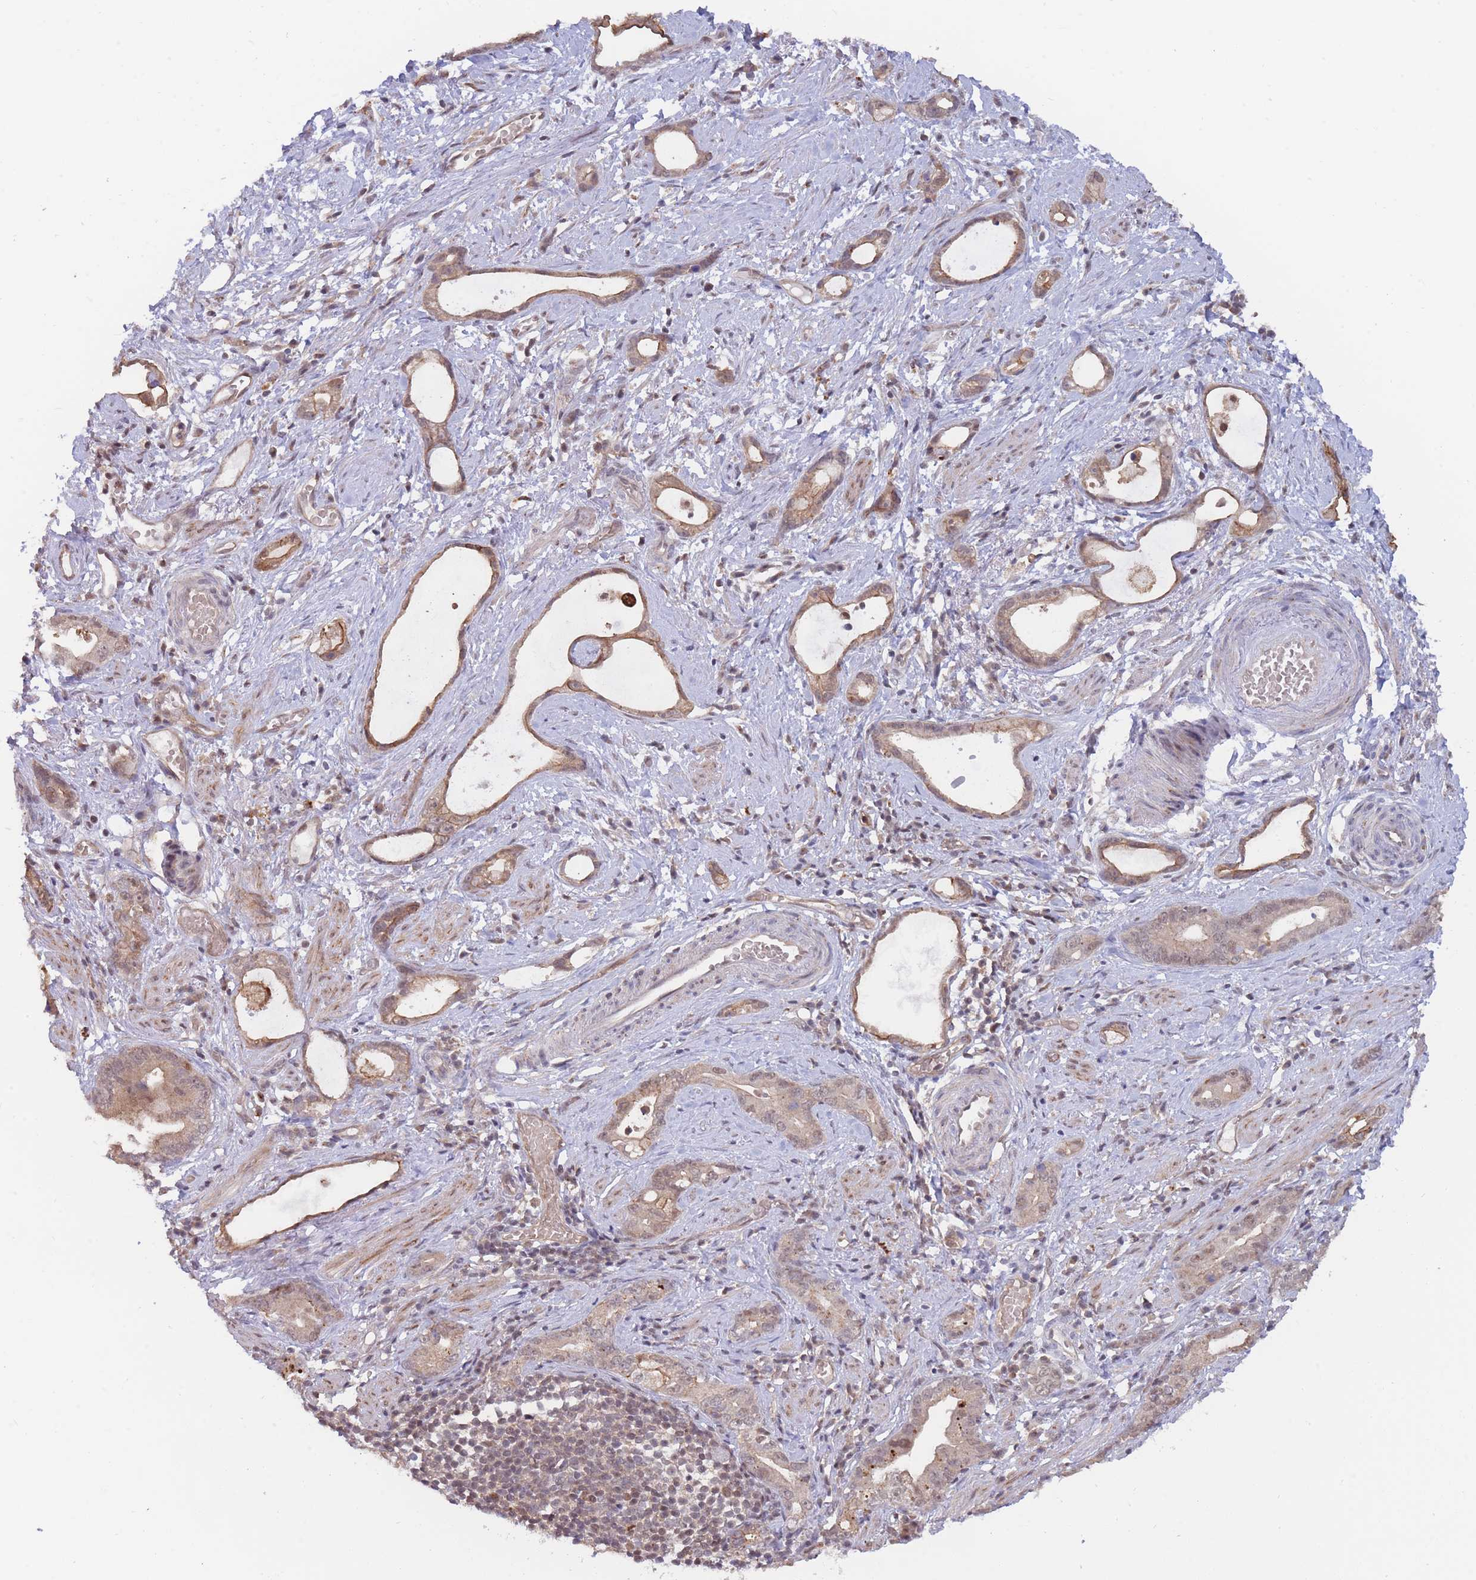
{"staining": {"intensity": "moderate", "quantity": ">75%", "location": "cytoplasmic/membranous,nuclear"}, "tissue": "stomach cancer", "cell_type": "Tumor cells", "image_type": "cancer", "snomed": [{"axis": "morphology", "description": "Adenocarcinoma, NOS"}, {"axis": "topography", "description": "Stomach"}], "caption": "Brown immunohistochemical staining in stomach cancer (adenocarcinoma) shows moderate cytoplasmic/membranous and nuclear expression in approximately >75% of tumor cells.", "gene": "BOD1L1", "patient": {"sex": "male", "age": 55}}